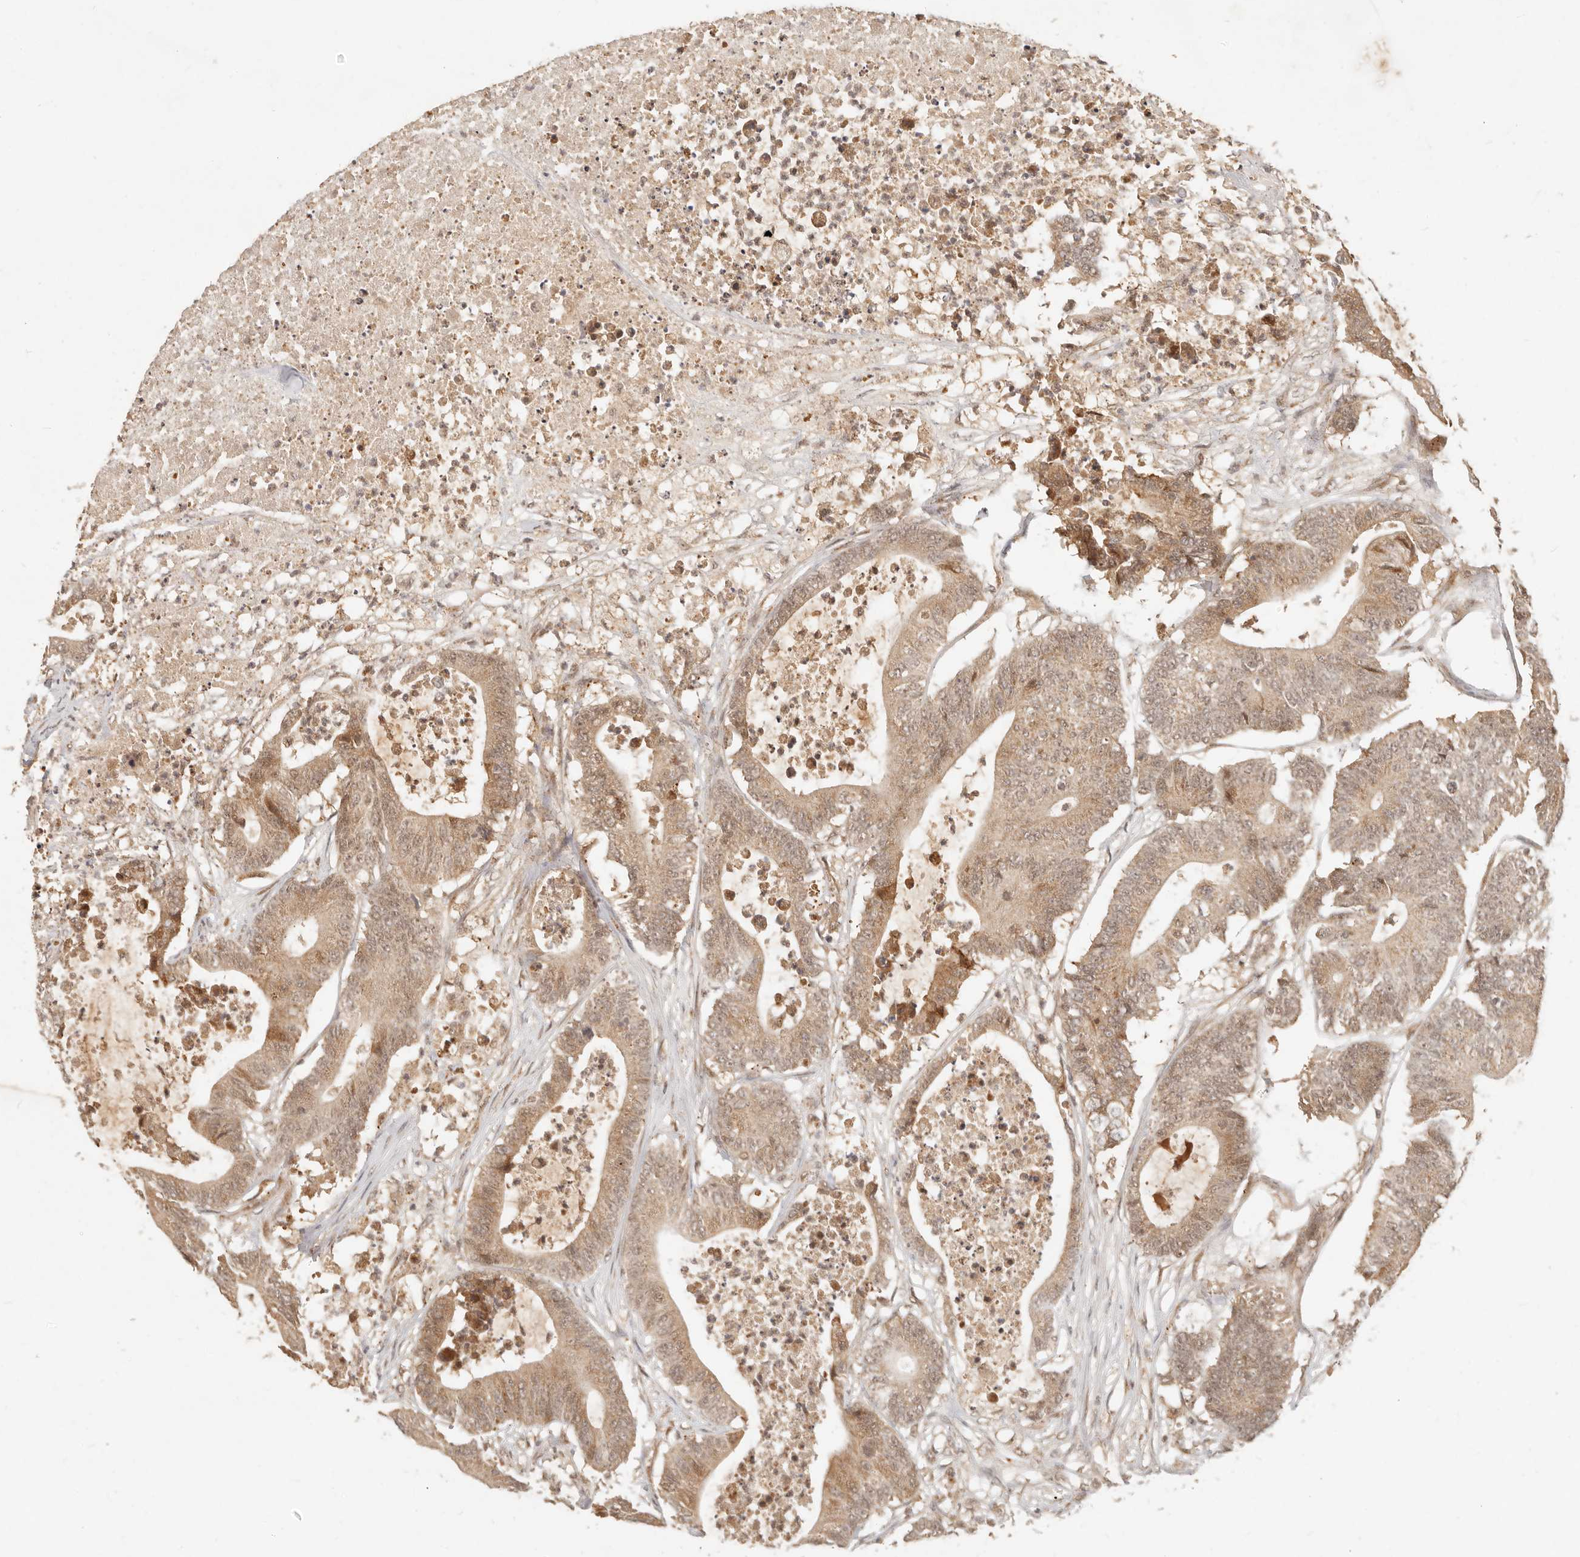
{"staining": {"intensity": "moderate", "quantity": ">75%", "location": "cytoplasmic/membranous,nuclear"}, "tissue": "colorectal cancer", "cell_type": "Tumor cells", "image_type": "cancer", "snomed": [{"axis": "morphology", "description": "Adenocarcinoma, NOS"}, {"axis": "topography", "description": "Colon"}], "caption": "Human adenocarcinoma (colorectal) stained for a protein (brown) shows moderate cytoplasmic/membranous and nuclear positive staining in approximately >75% of tumor cells.", "gene": "INTS11", "patient": {"sex": "female", "age": 84}}